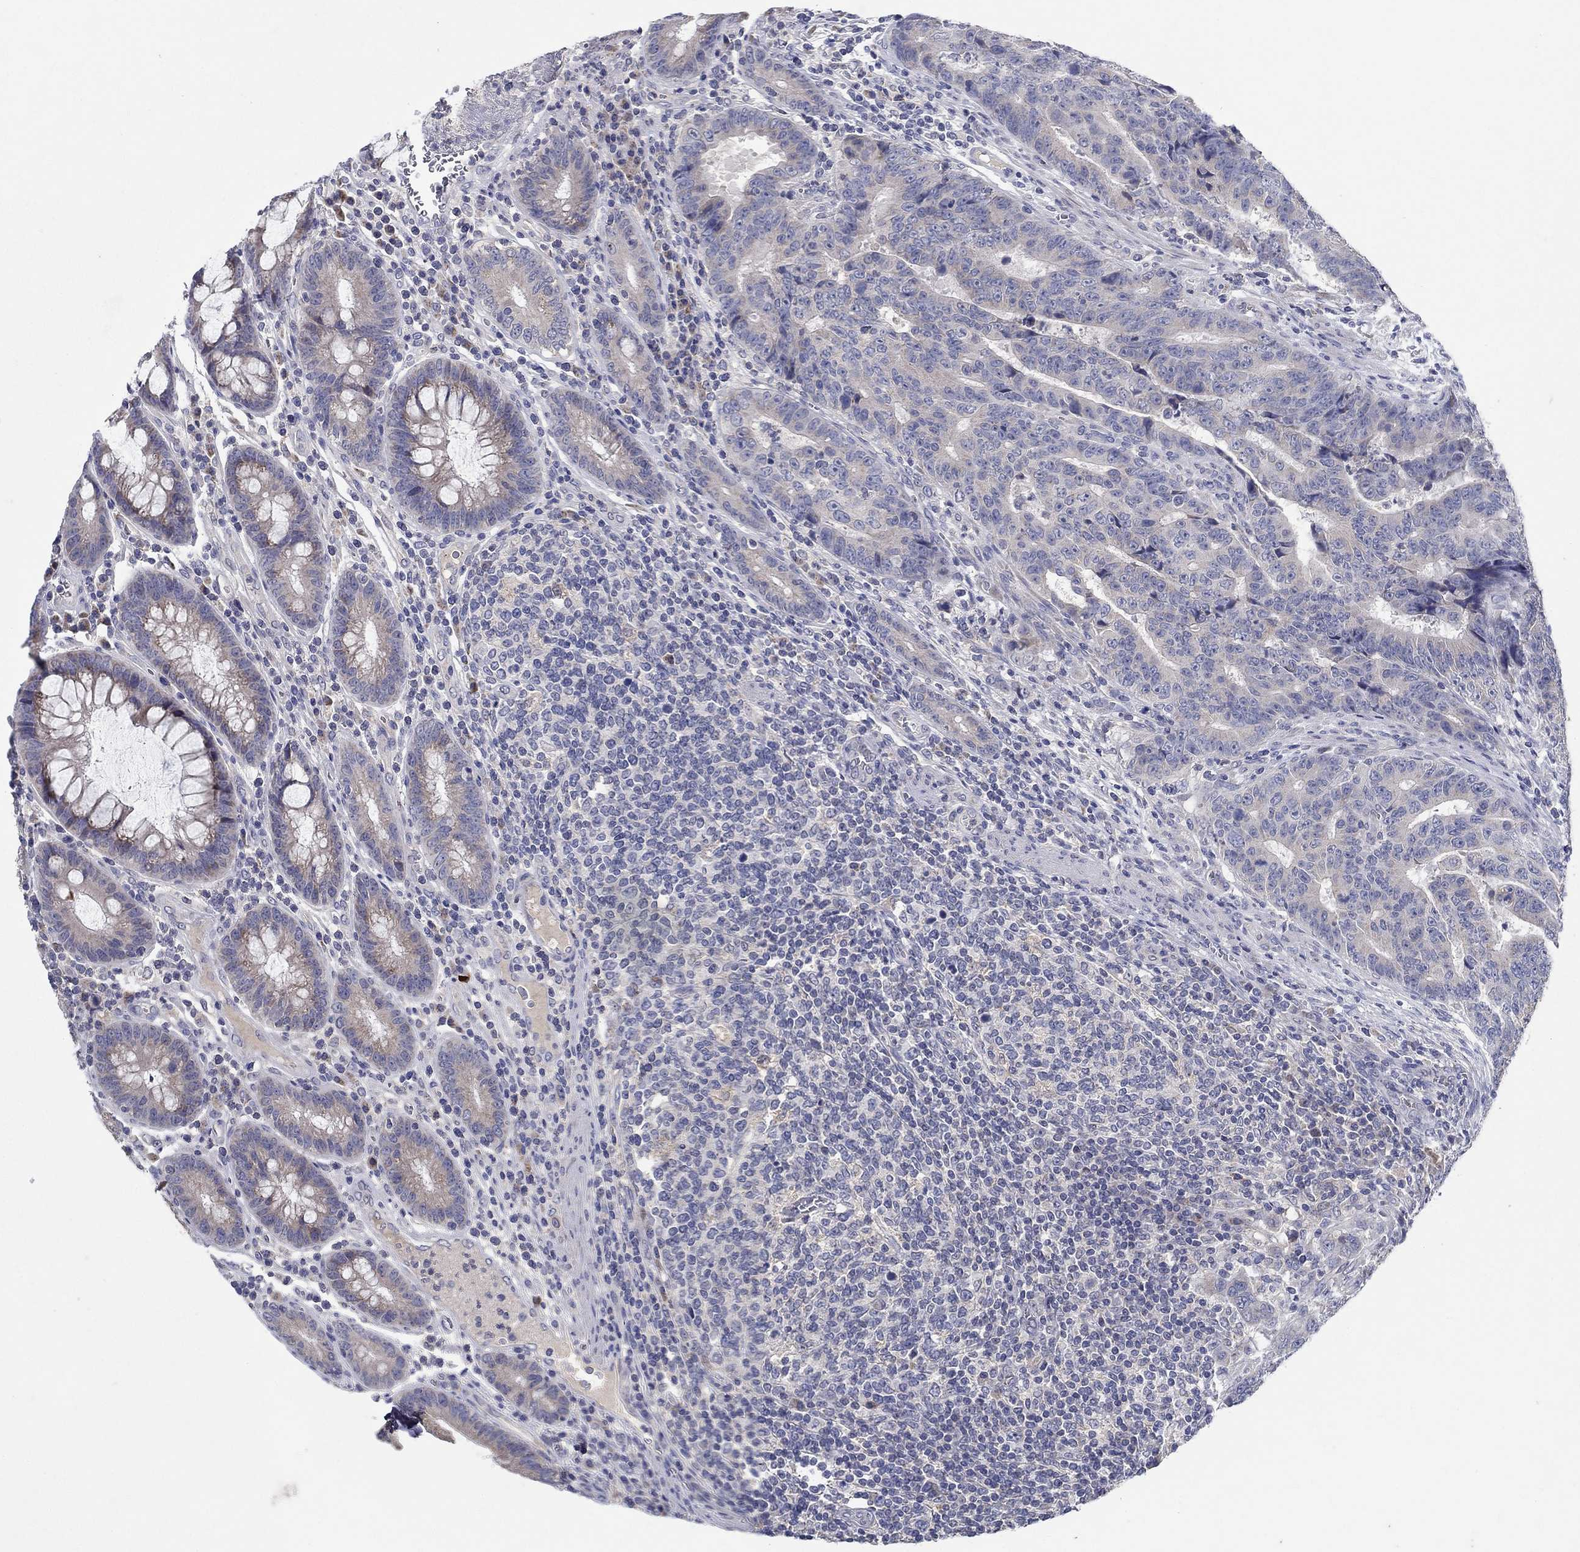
{"staining": {"intensity": "negative", "quantity": "none", "location": "none"}, "tissue": "colorectal cancer", "cell_type": "Tumor cells", "image_type": "cancer", "snomed": [{"axis": "morphology", "description": "Adenocarcinoma, NOS"}, {"axis": "topography", "description": "Colon"}], "caption": "There is no significant expression in tumor cells of adenocarcinoma (colorectal). (Stains: DAB (3,3'-diaminobenzidine) IHC with hematoxylin counter stain, Microscopy: brightfield microscopy at high magnification).", "gene": "PROZ", "patient": {"sex": "female", "age": 48}}